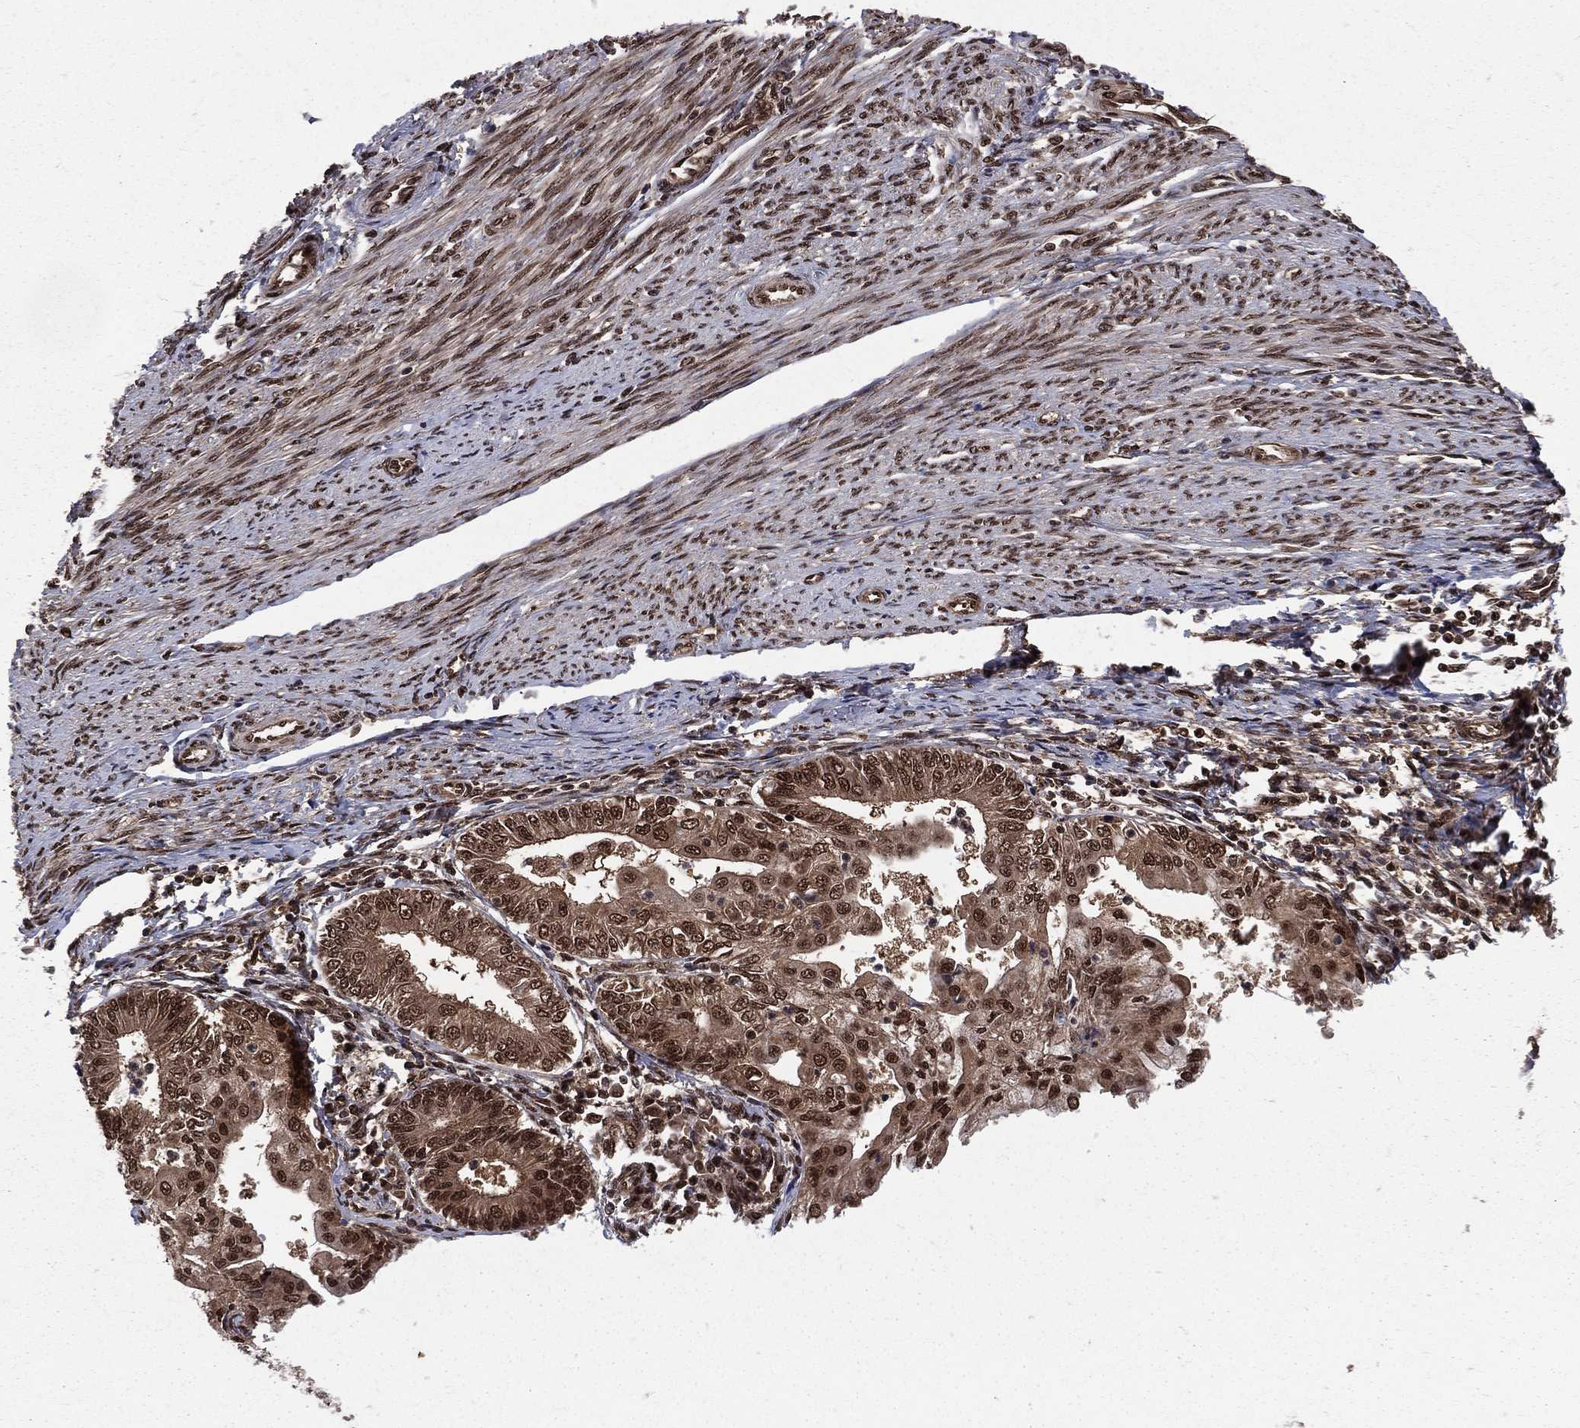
{"staining": {"intensity": "moderate", "quantity": ">75%", "location": "cytoplasmic/membranous,nuclear"}, "tissue": "endometrial cancer", "cell_type": "Tumor cells", "image_type": "cancer", "snomed": [{"axis": "morphology", "description": "Adenocarcinoma, NOS"}, {"axis": "topography", "description": "Endometrium"}], "caption": "A brown stain shows moderate cytoplasmic/membranous and nuclear staining of a protein in endometrial cancer (adenocarcinoma) tumor cells. (IHC, brightfield microscopy, high magnification).", "gene": "COPS4", "patient": {"sex": "female", "age": 68}}